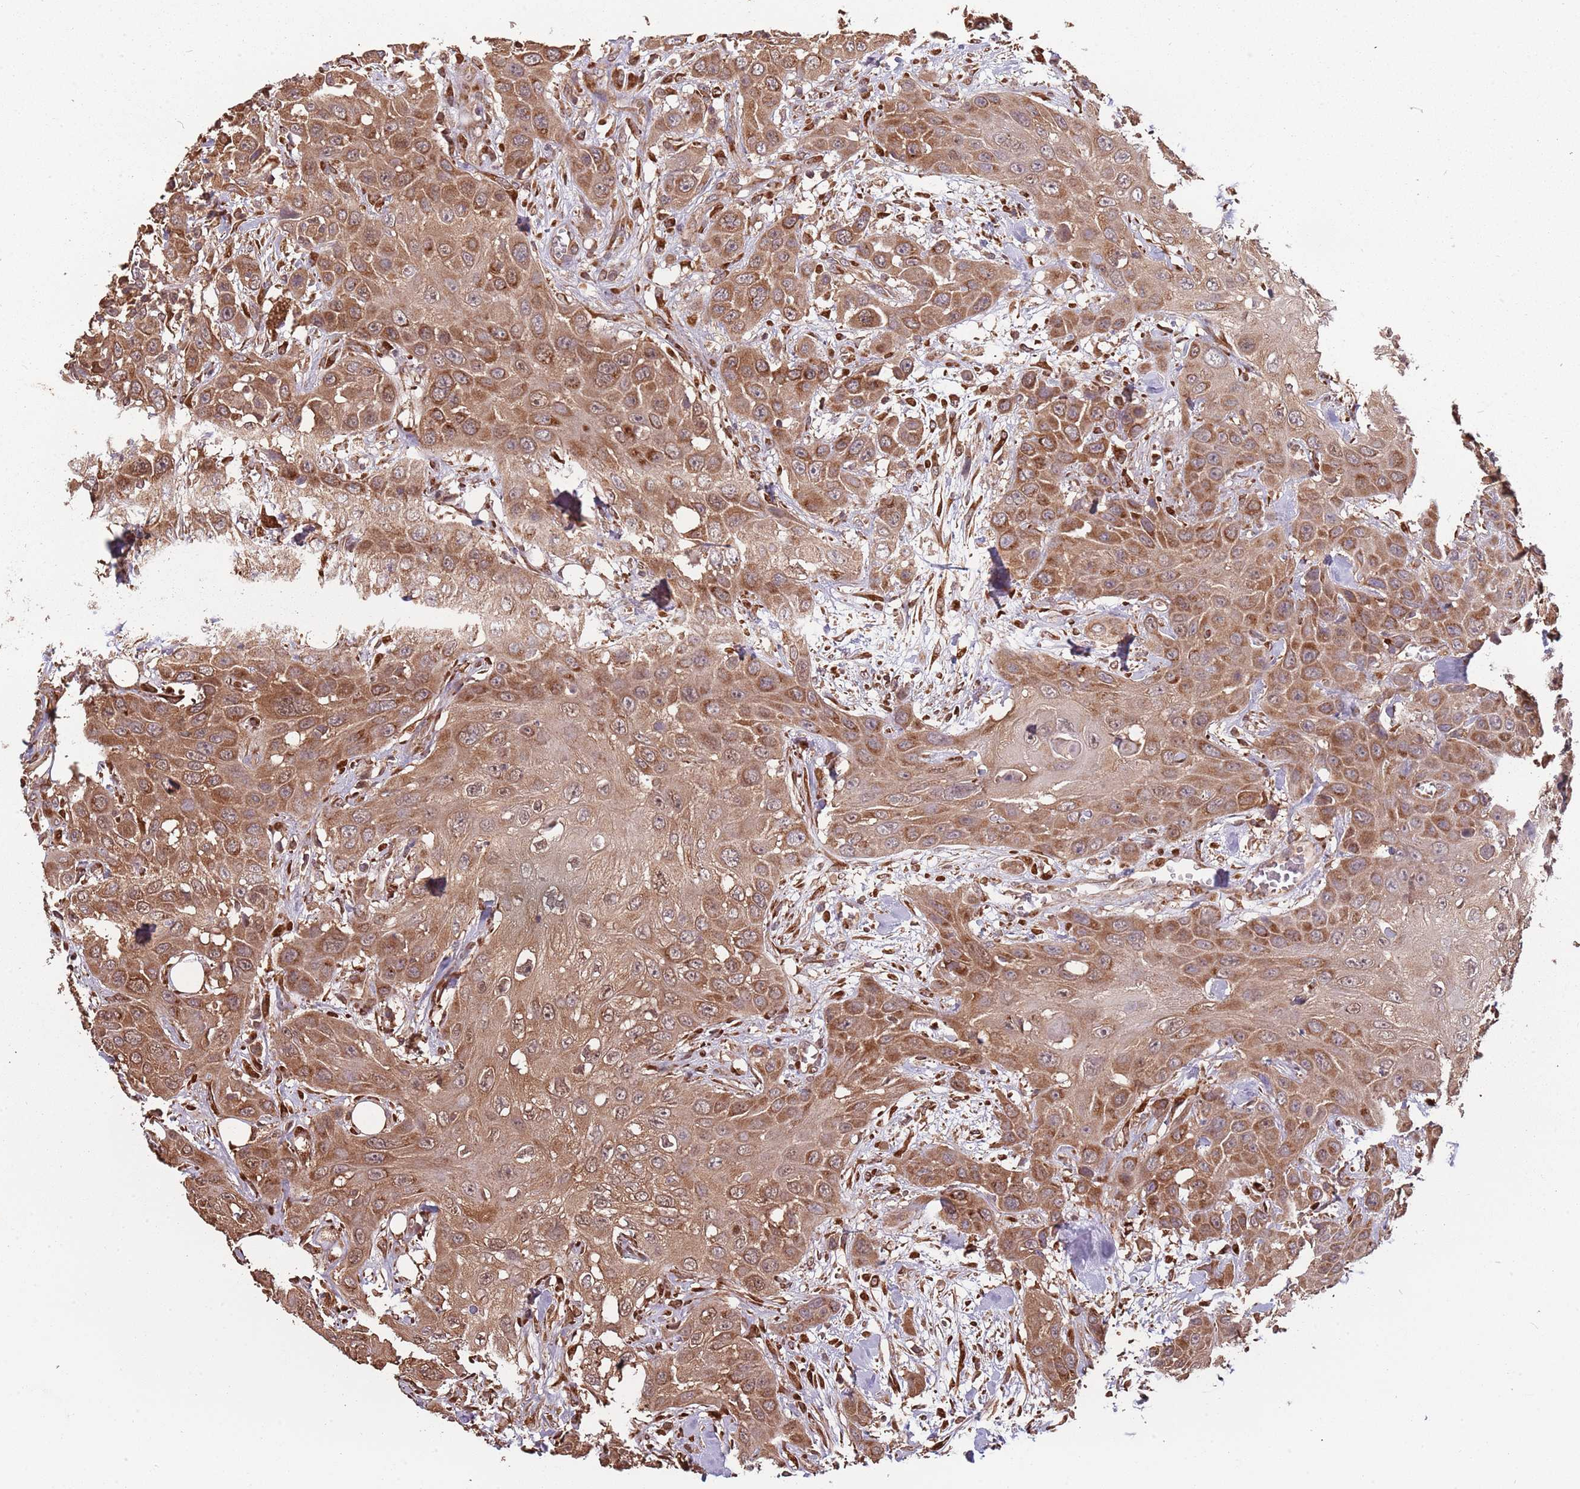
{"staining": {"intensity": "moderate", "quantity": ">75%", "location": "cytoplasmic/membranous,nuclear"}, "tissue": "head and neck cancer", "cell_type": "Tumor cells", "image_type": "cancer", "snomed": [{"axis": "morphology", "description": "Squamous cell carcinoma, NOS"}, {"axis": "topography", "description": "Head-Neck"}], "caption": "Tumor cells reveal medium levels of moderate cytoplasmic/membranous and nuclear positivity in about >75% of cells in squamous cell carcinoma (head and neck). Nuclei are stained in blue.", "gene": "COG4", "patient": {"sex": "male", "age": 81}}